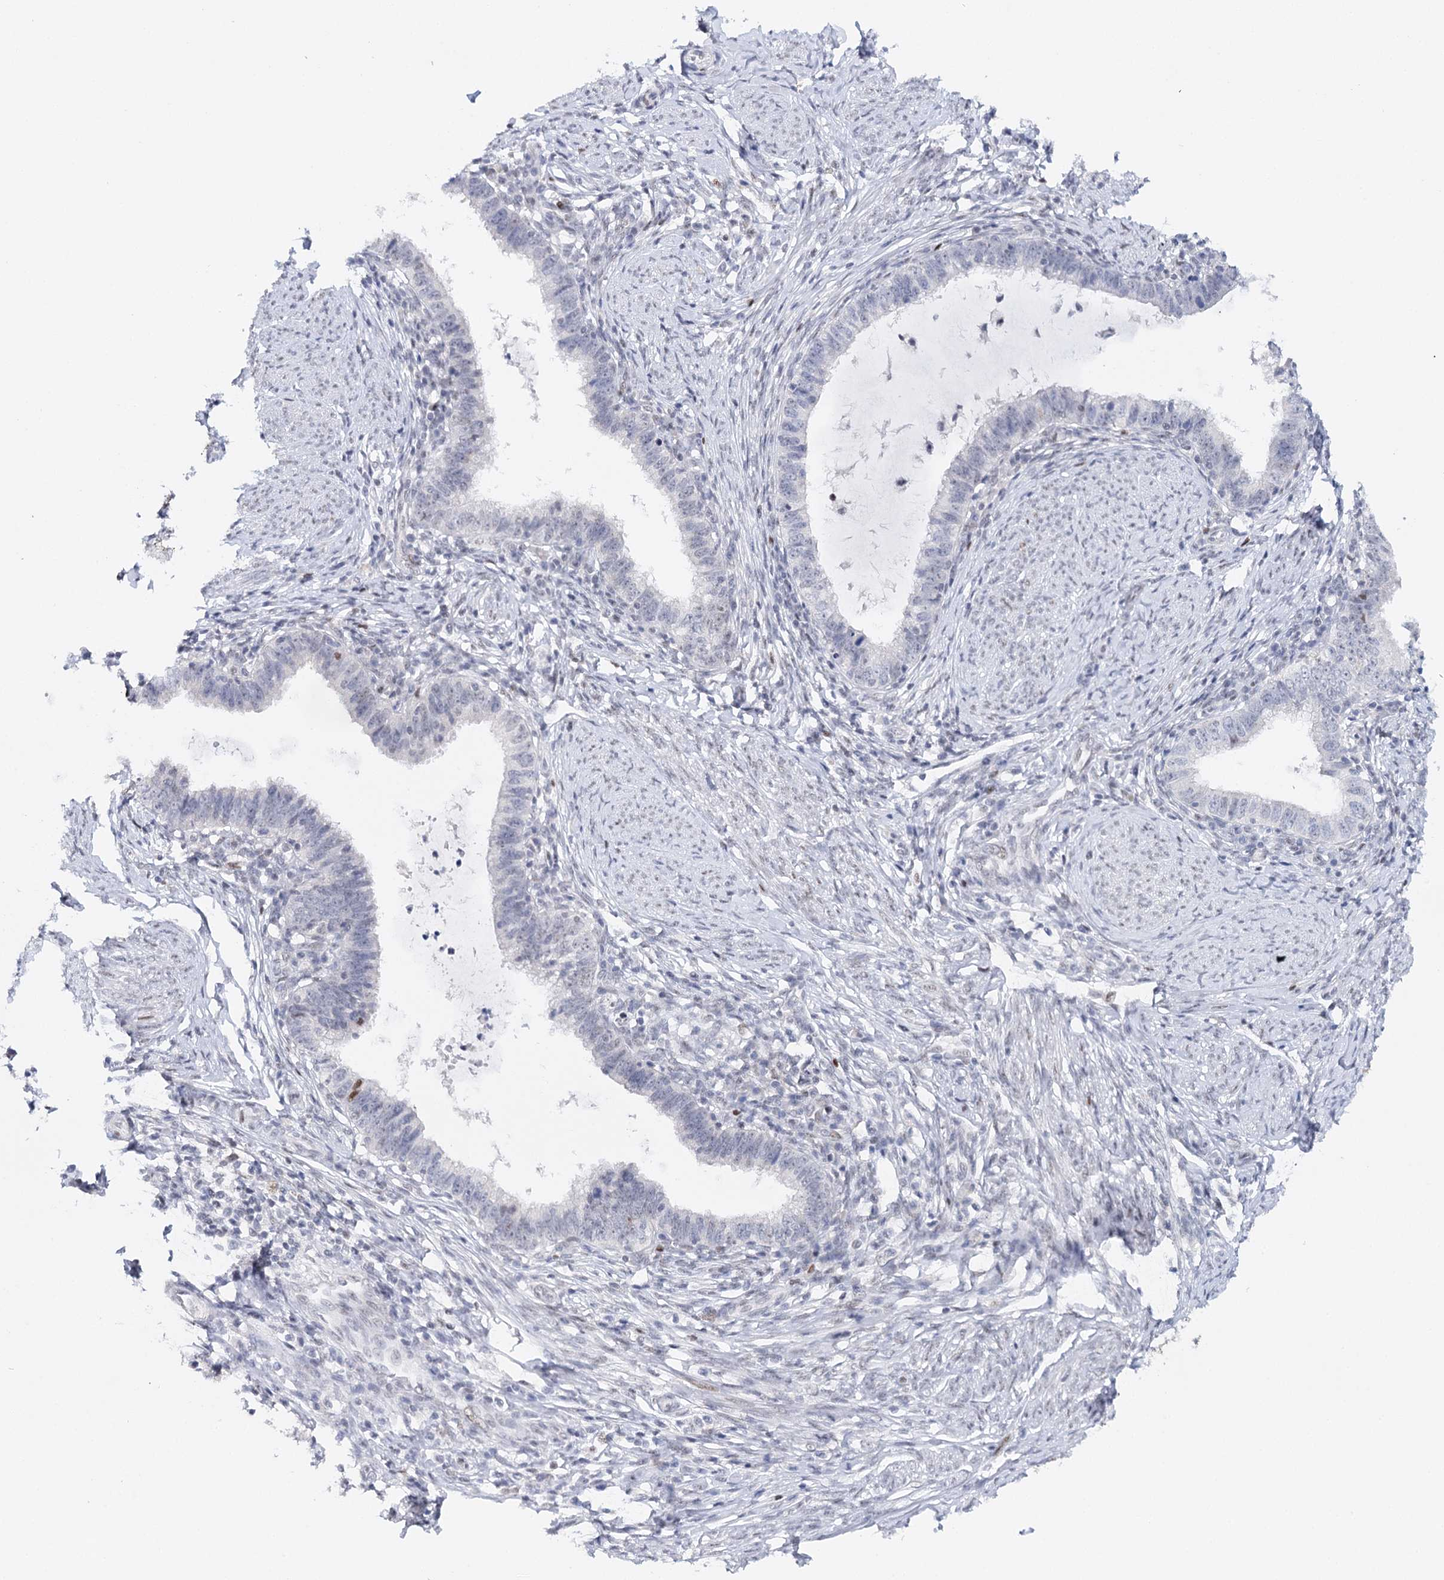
{"staining": {"intensity": "moderate", "quantity": "<25%", "location": "nuclear"}, "tissue": "cervical cancer", "cell_type": "Tumor cells", "image_type": "cancer", "snomed": [{"axis": "morphology", "description": "Adenocarcinoma, NOS"}, {"axis": "topography", "description": "Cervix"}], "caption": "Cervical adenocarcinoma stained with a protein marker demonstrates moderate staining in tumor cells.", "gene": "TP53", "patient": {"sex": "female", "age": 36}}